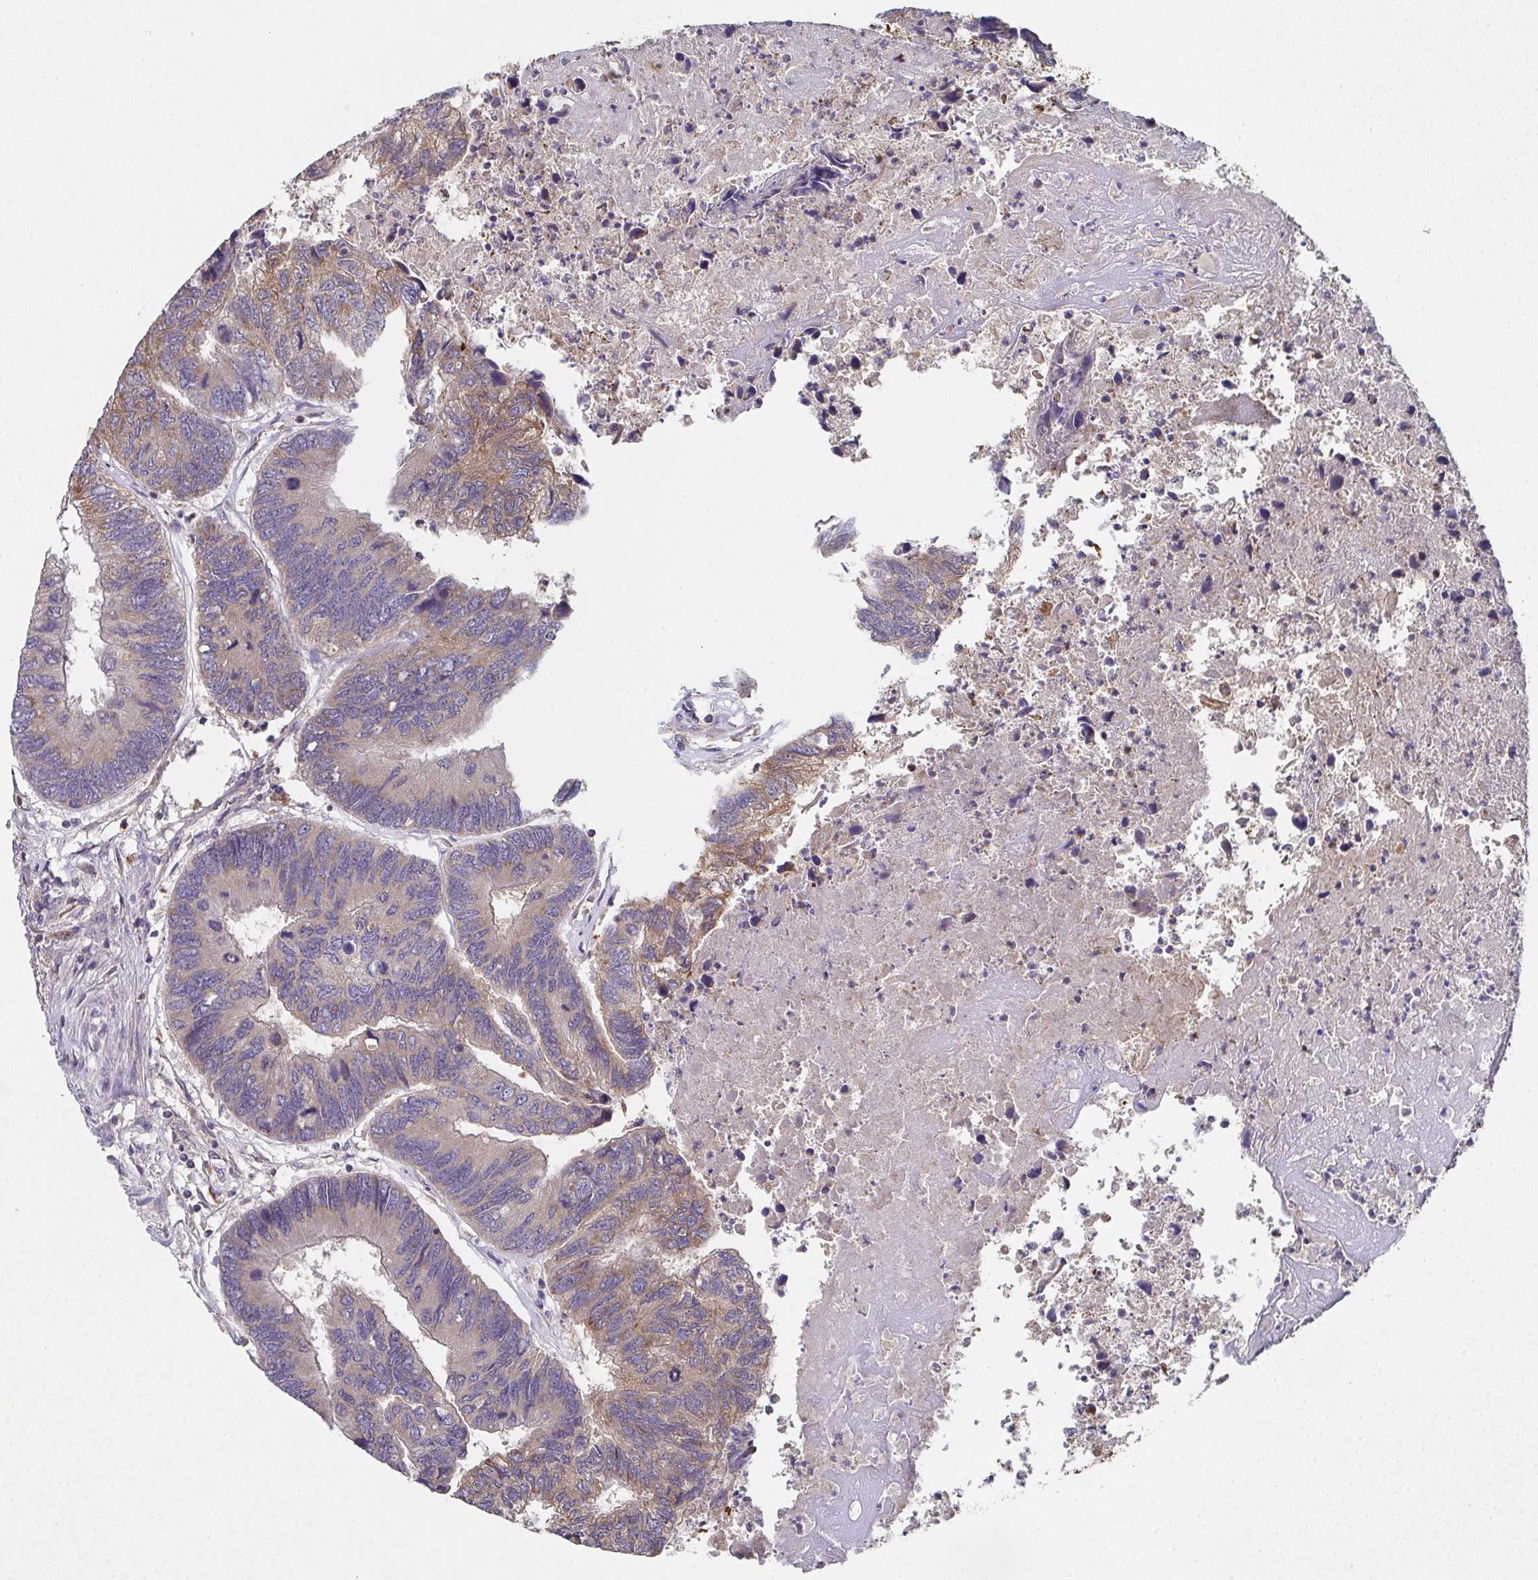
{"staining": {"intensity": "moderate", "quantity": "<25%", "location": "cytoplasmic/membranous"}, "tissue": "colorectal cancer", "cell_type": "Tumor cells", "image_type": "cancer", "snomed": [{"axis": "morphology", "description": "Adenocarcinoma, NOS"}, {"axis": "topography", "description": "Colon"}], "caption": "A micrograph of colorectal cancer stained for a protein reveals moderate cytoplasmic/membranous brown staining in tumor cells. The protein of interest is shown in brown color, while the nuclei are stained blue.", "gene": "MT-ND3", "patient": {"sex": "female", "age": 67}}